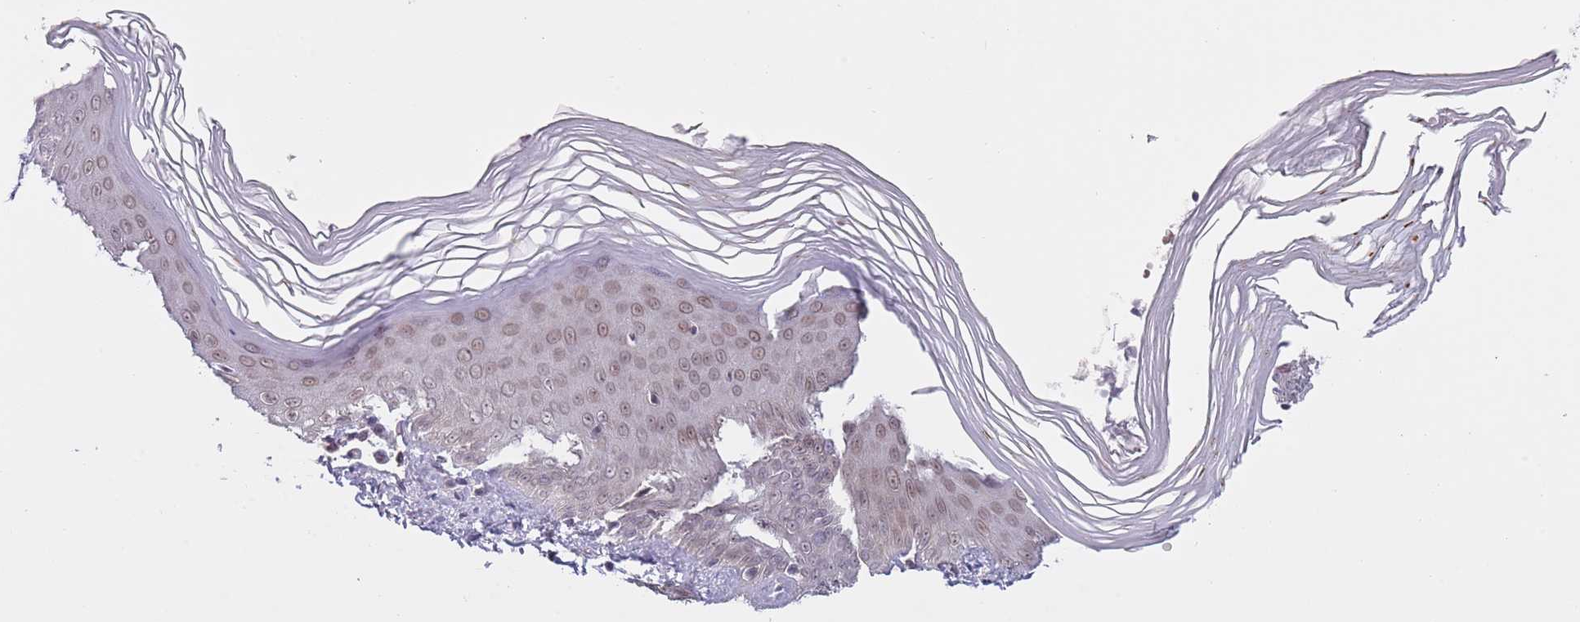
{"staining": {"intensity": "weak", "quantity": "25%-75%", "location": "nuclear"}, "tissue": "skin", "cell_type": "Epidermal cells", "image_type": "normal", "snomed": [{"axis": "morphology", "description": "Normal tissue, NOS"}, {"axis": "morphology", "description": "Inflammation, NOS"}, {"axis": "topography", "description": "Soft tissue"}, {"axis": "topography", "description": "Anal"}], "caption": "Skin stained with IHC exhibits weak nuclear expression in about 25%-75% of epidermal cells. (DAB (3,3'-diaminobenzidine) = brown stain, brightfield microscopy at high magnification).", "gene": "SLC25A32", "patient": {"sex": "female", "age": 15}}